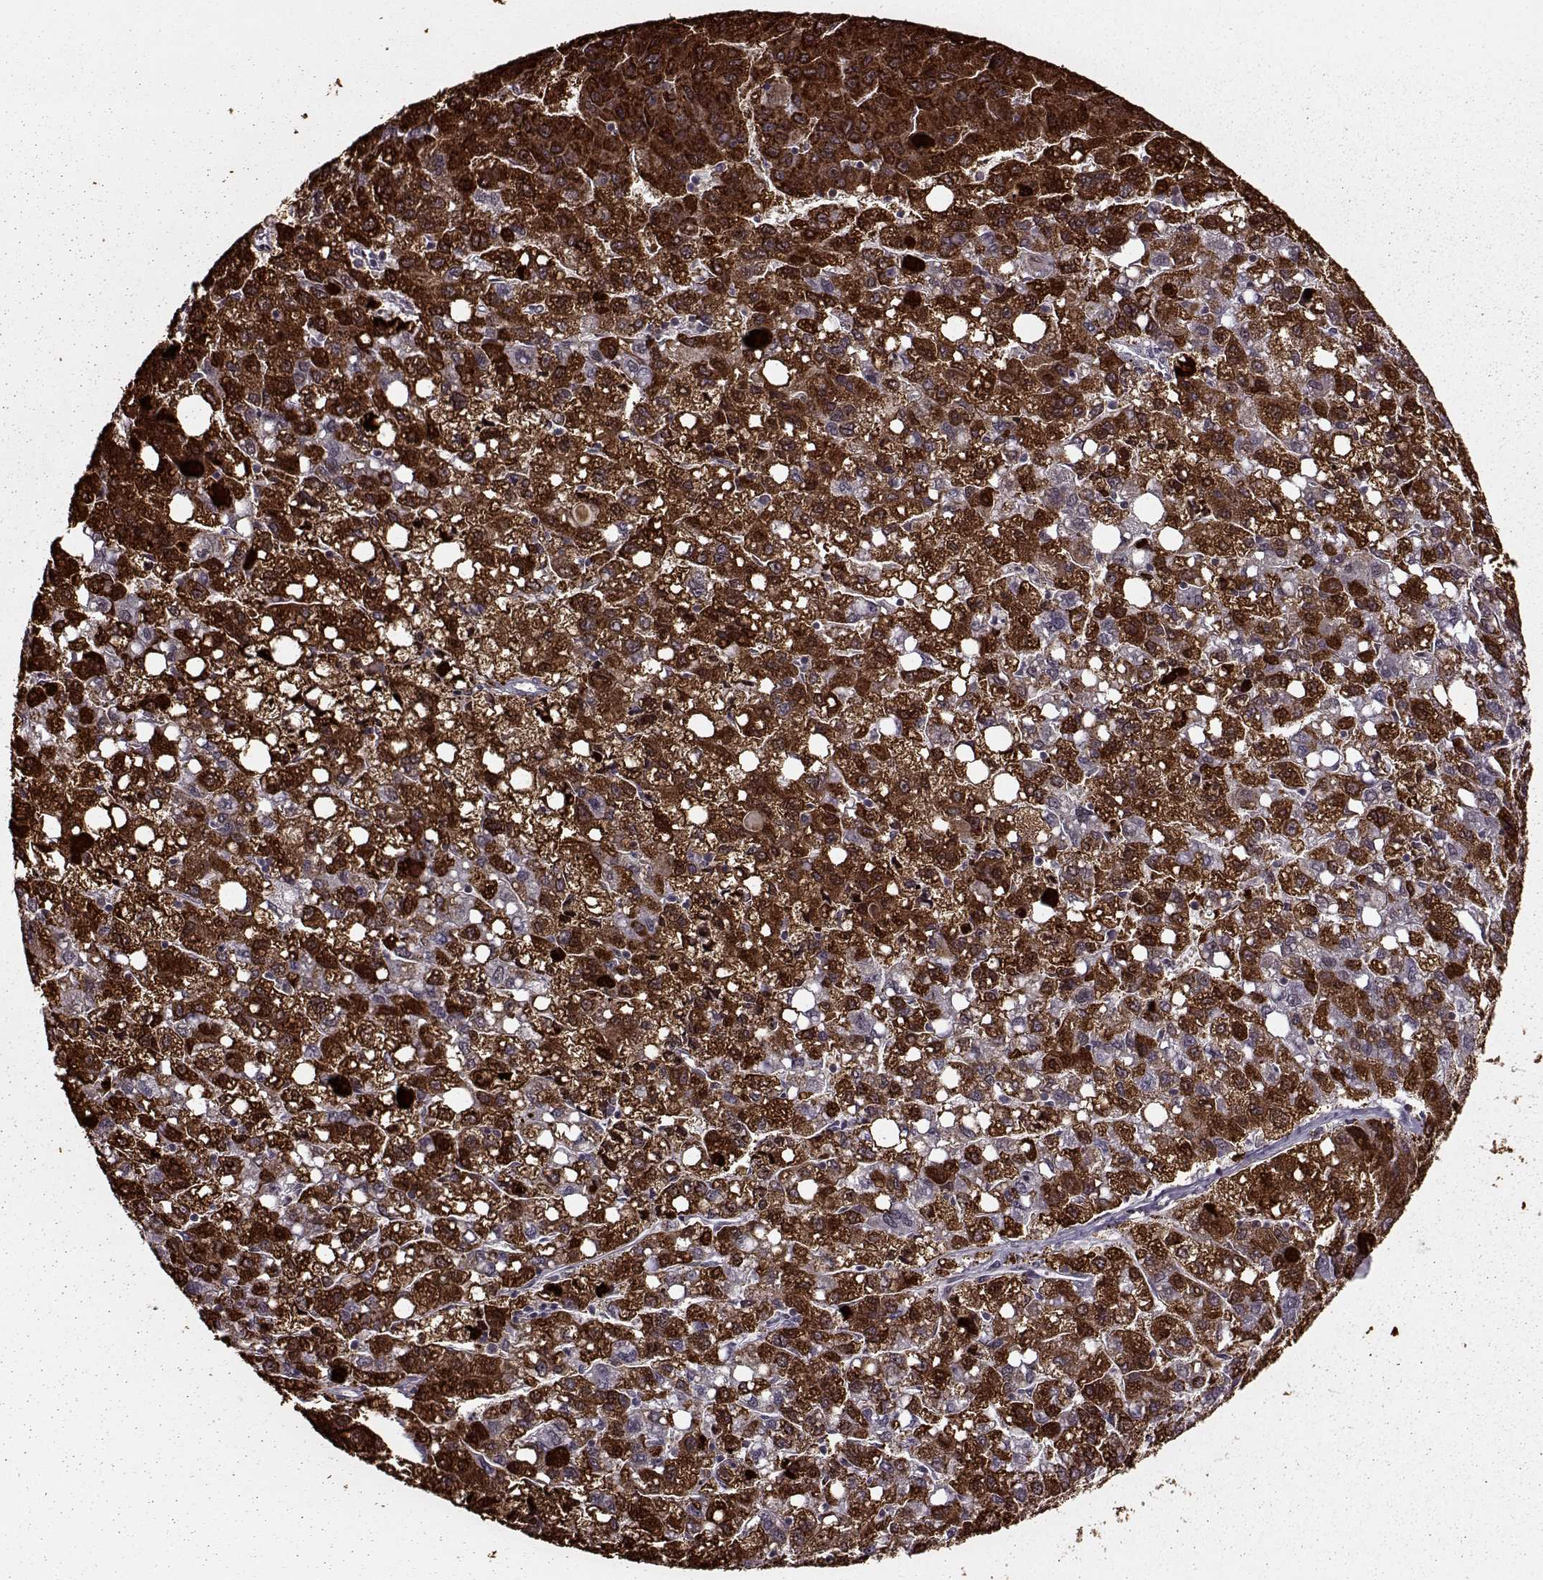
{"staining": {"intensity": "strong", "quantity": "25%-75%", "location": "cytoplasmic/membranous"}, "tissue": "liver cancer", "cell_type": "Tumor cells", "image_type": "cancer", "snomed": [{"axis": "morphology", "description": "Carcinoma, Hepatocellular, NOS"}, {"axis": "topography", "description": "Liver"}], "caption": "A micrograph showing strong cytoplasmic/membranous positivity in approximately 25%-75% of tumor cells in hepatocellular carcinoma (liver), as visualized by brown immunohistochemical staining.", "gene": "FTO", "patient": {"sex": "female", "age": 82}}